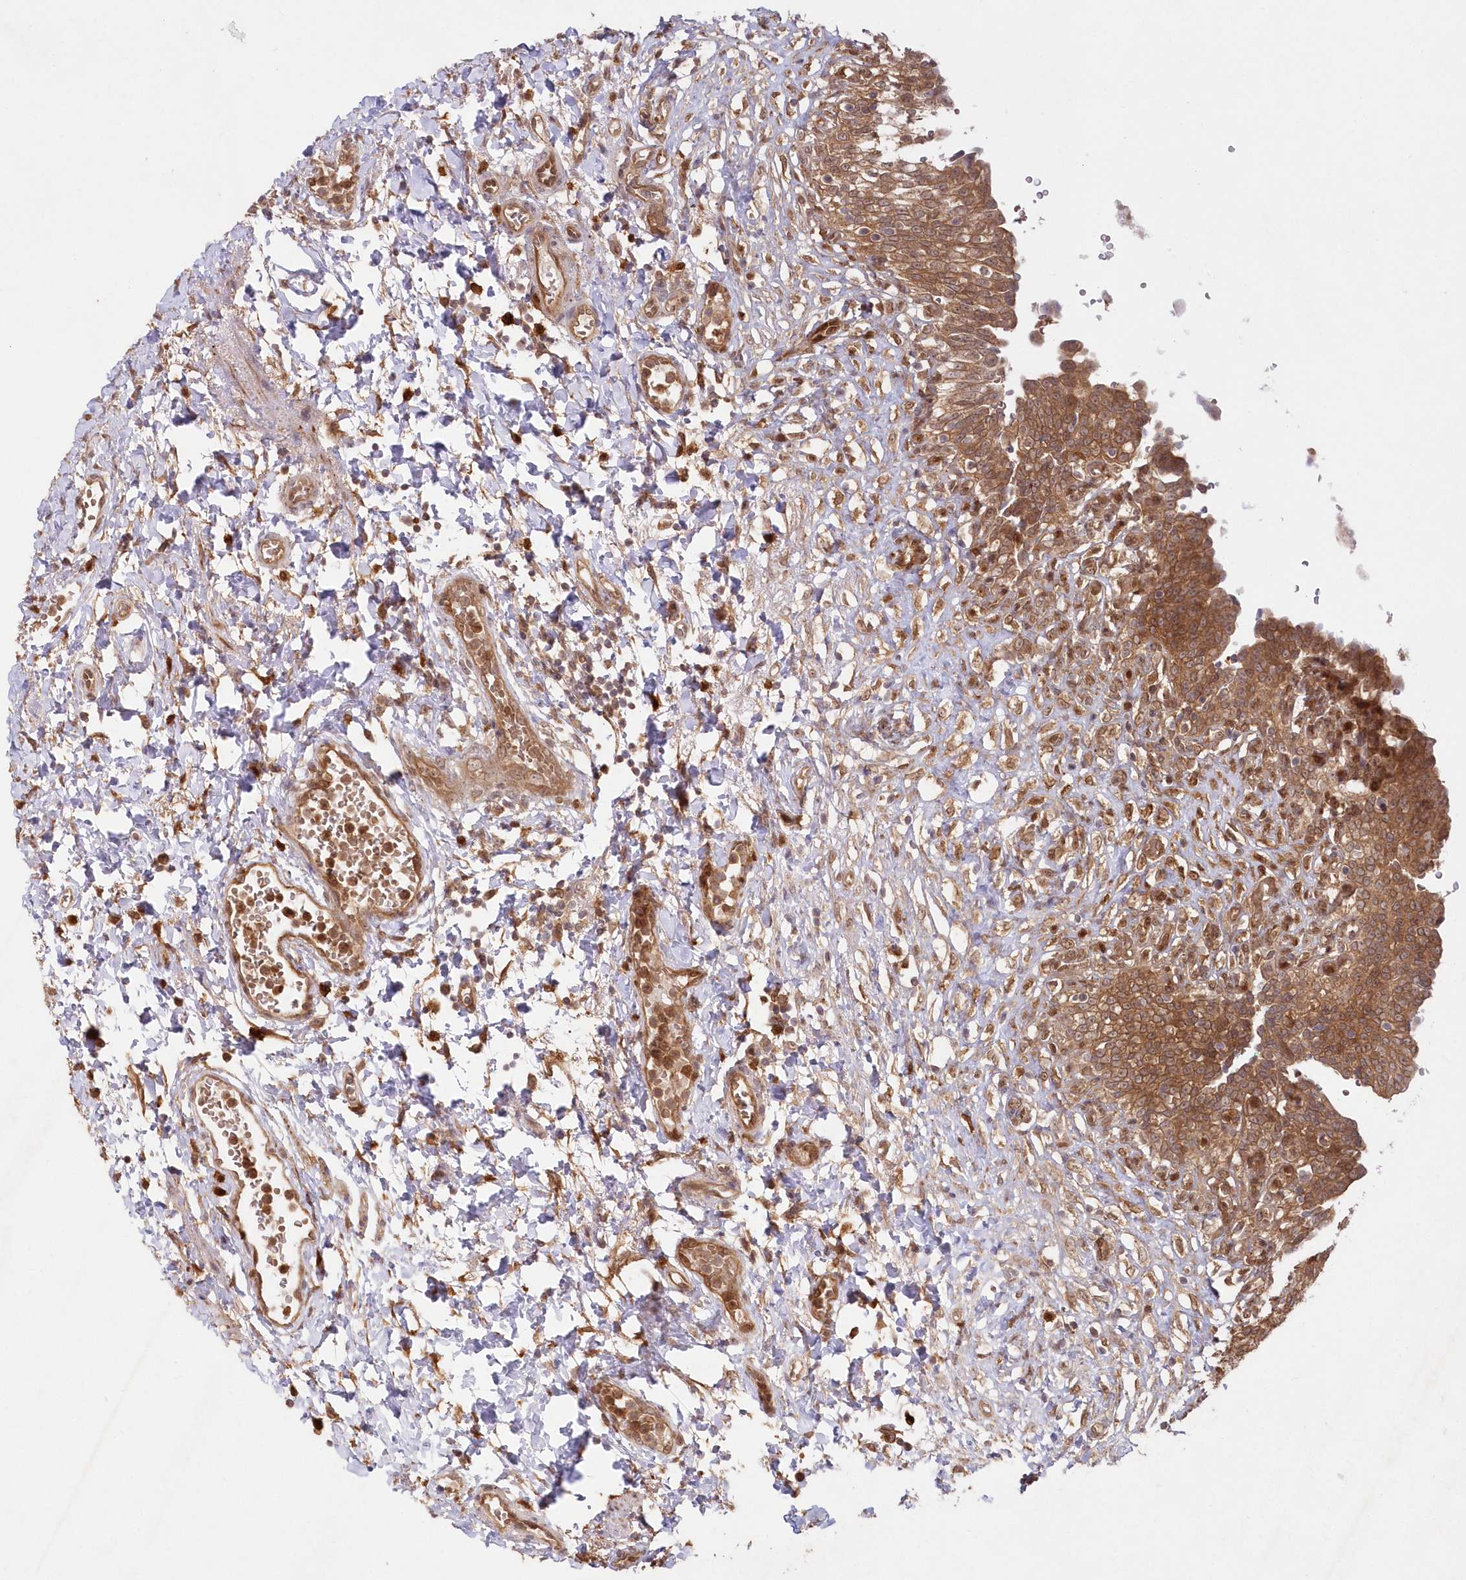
{"staining": {"intensity": "moderate", "quantity": ">75%", "location": "cytoplasmic/membranous"}, "tissue": "urinary bladder", "cell_type": "Urothelial cells", "image_type": "normal", "snomed": [{"axis": "morphology", "description": "Urothelial carcinoma, High grade"}, {"axis": "topography", "description": "Urinary bladder"}], "caption": "Protein staining shows moderate cytoplasmic/membranous positivity in approximately >75% of urothelial cells in unremarkable urinary bladder. The staining was performed using DAB, with brown indicating positive protein expression. Nuclei are stained blue with hematoxylin.", "gene": "GBE1", "patient": {"sex": "male", "age": 46}}